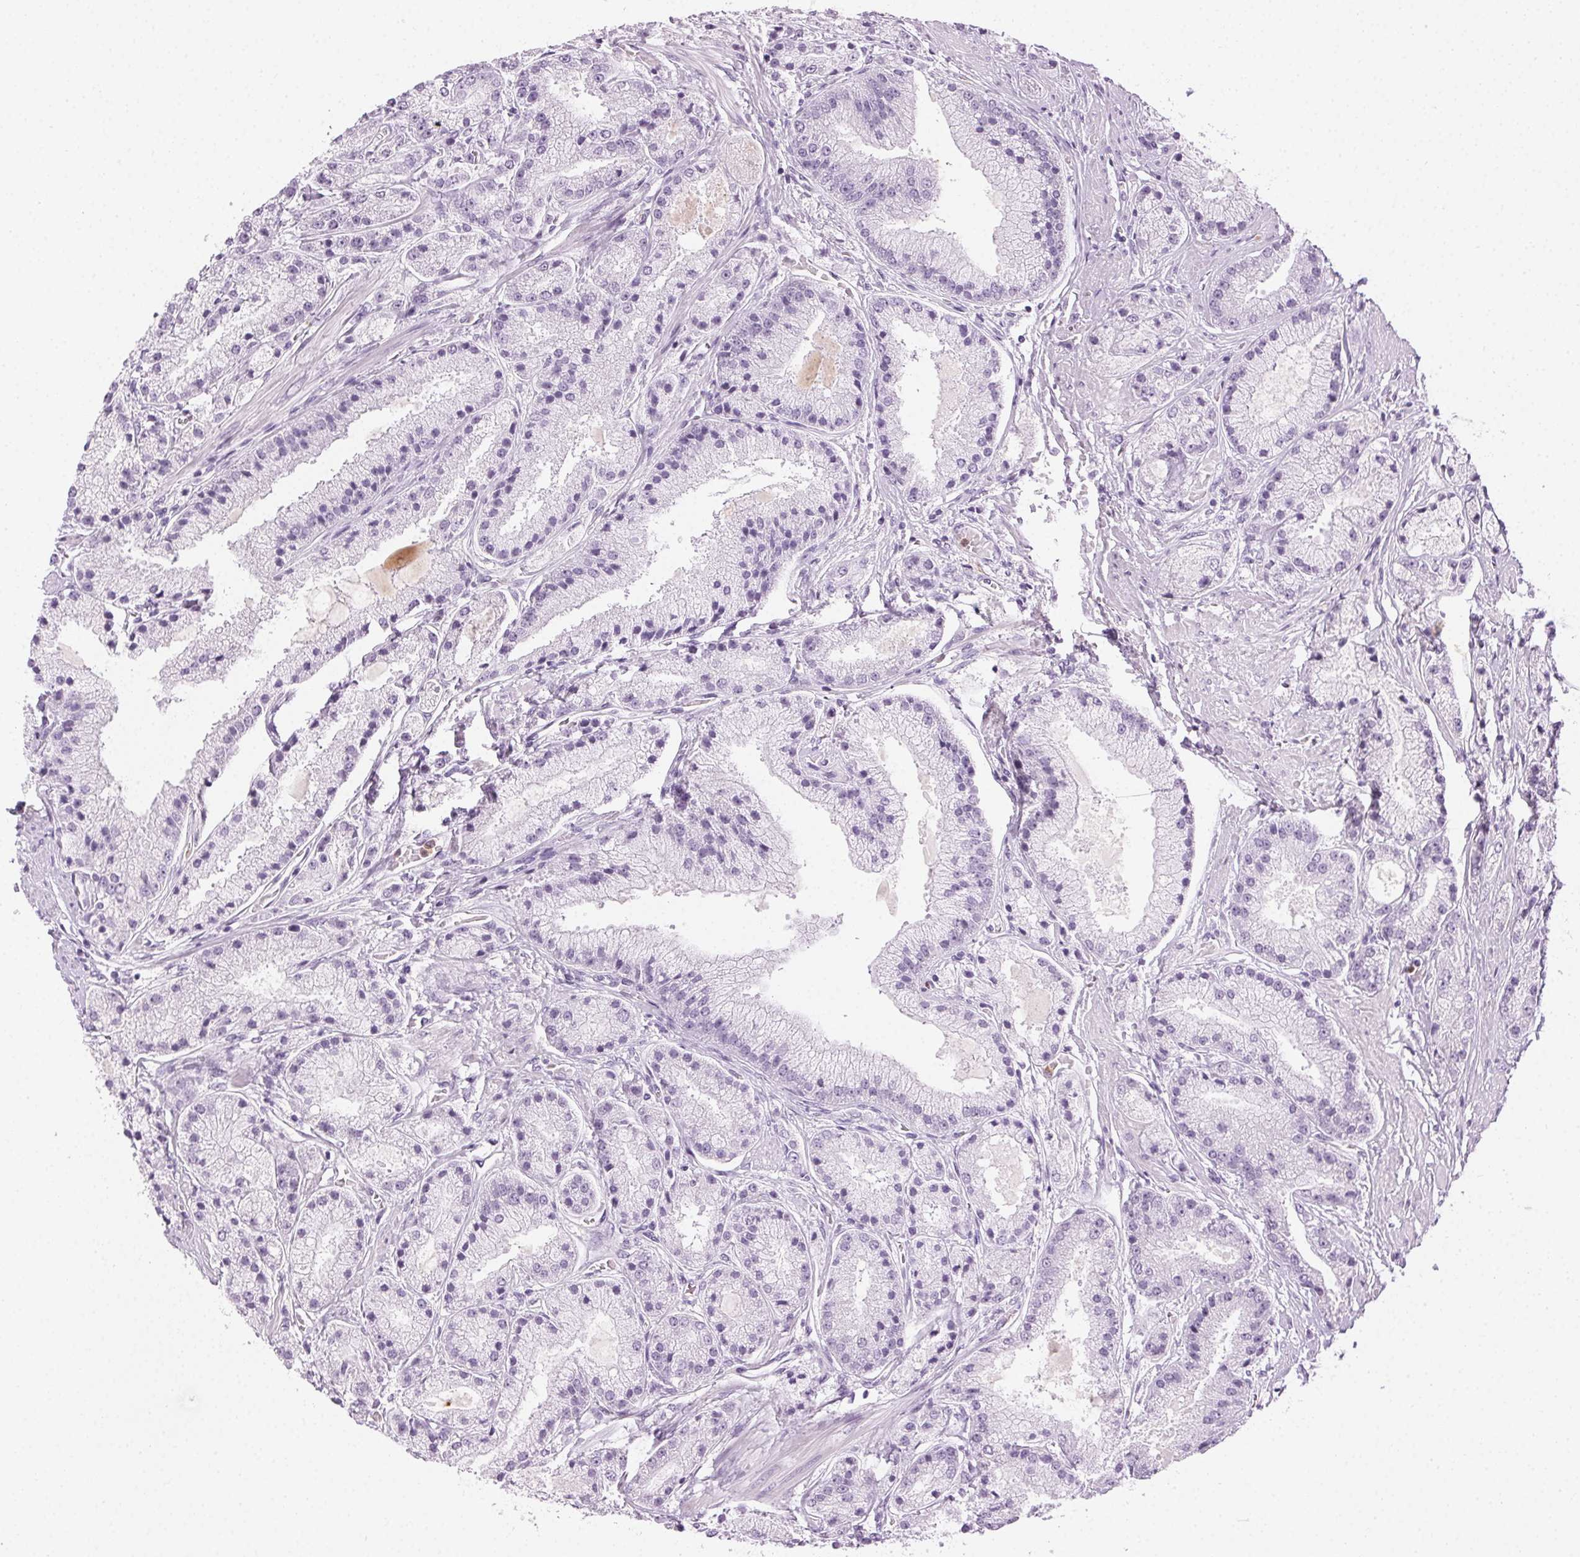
{"staining": {"intensity": "negative", "quantity": "none", "location": "none"}, "tissue": "prostate cancer", "cell_type": "Tumor cells", "image_type": "cancer", "snomed": [{"axis": "morphology", "description": "Adenocarcinoma, High grade"}, {"axis": "topography", "description": "Prostate"}], "caption": "IHC of prostate cancer shows no positivity in tumor cells.", "gene": "MPO", "patient": {"sex": "male", "age": 67}}